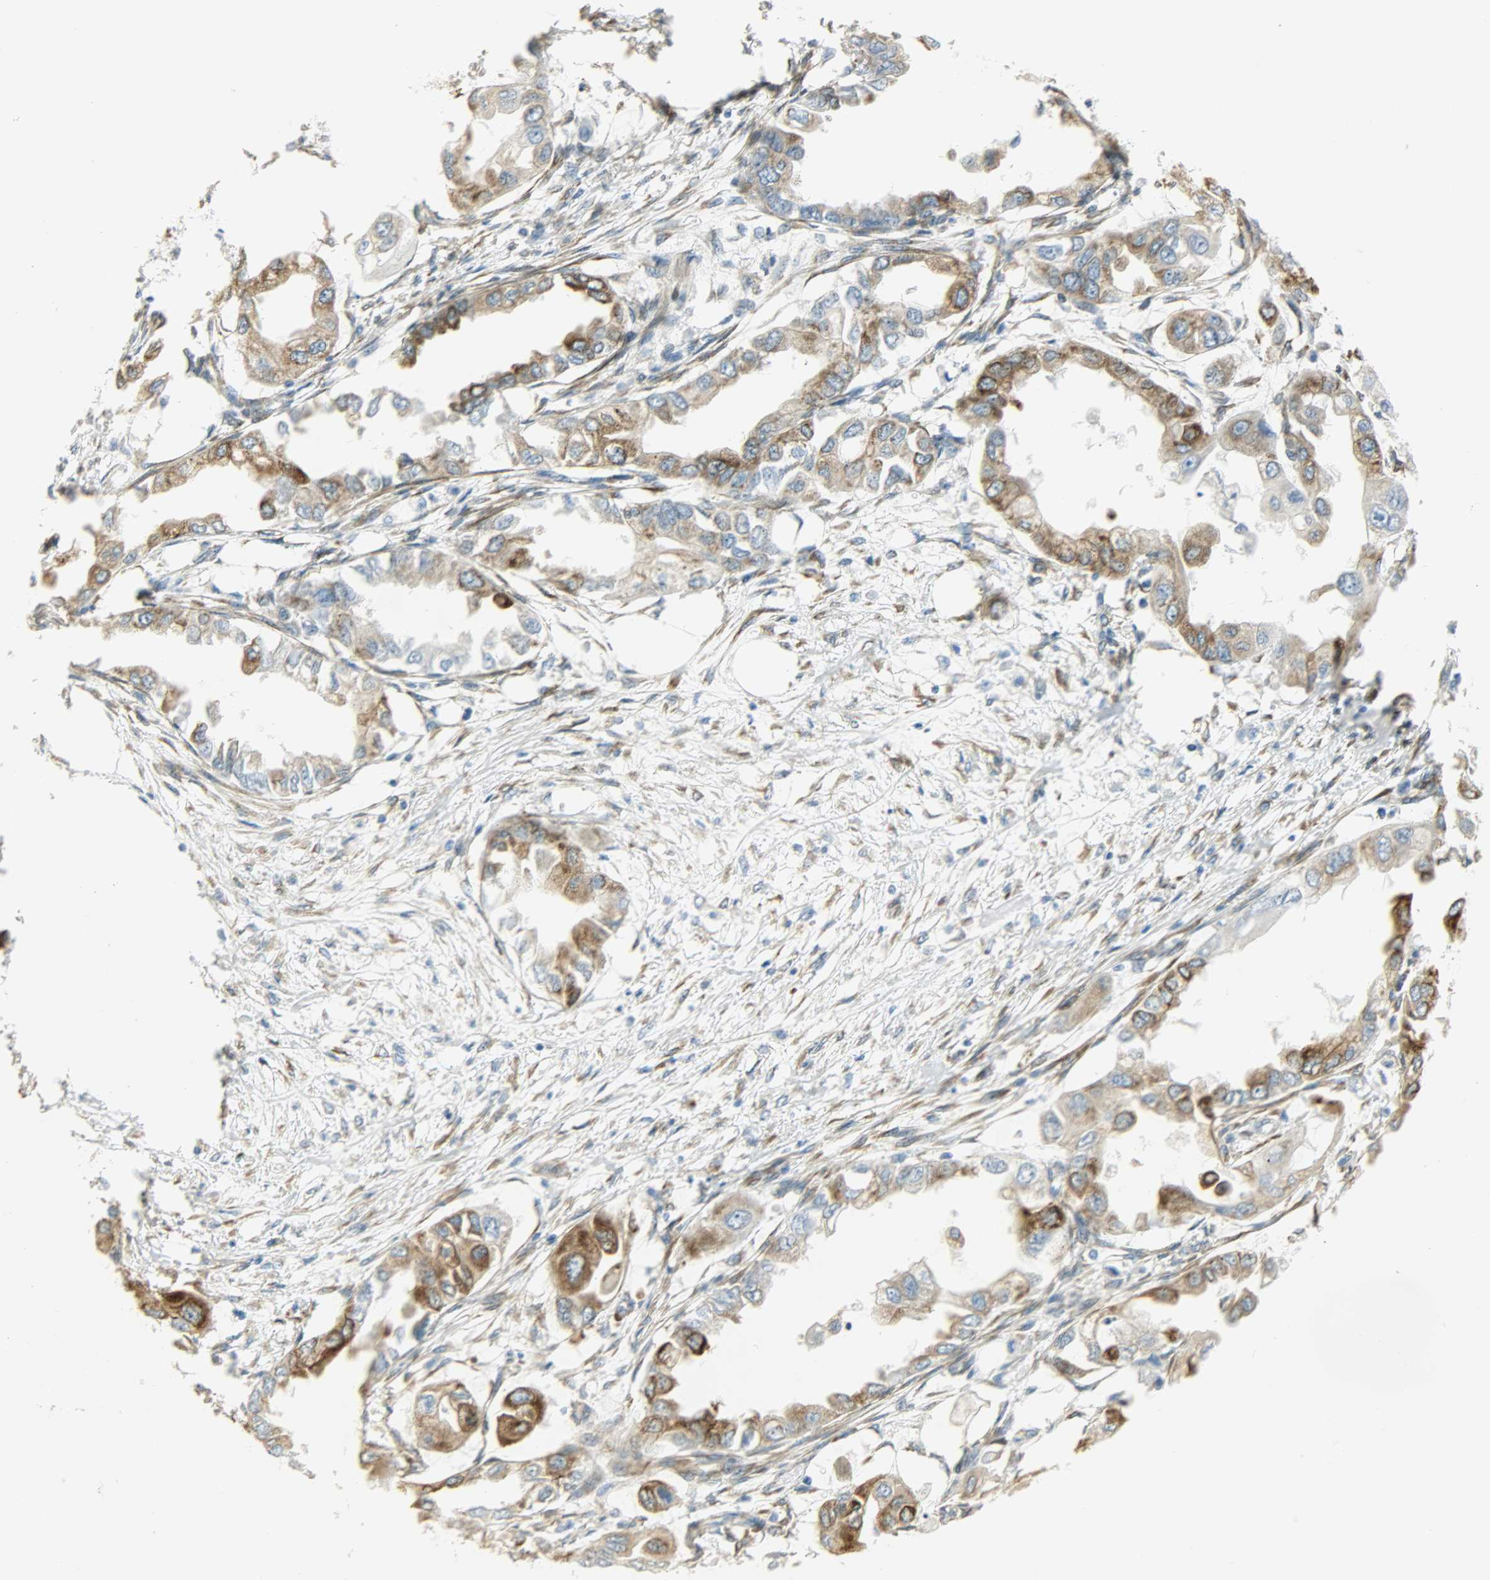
{"staining": {"intensity": "moderate", "quantity": ">75%", "location": "cytoplasmic/membranous"}, "tissue": "endometrial cancer", "cell_type": "Tumor cells", "image_type": "cancer", "snomed": [{"axis": "morphology", "description": "Adenocarcinoma, NOS"}, {"axis": "topography", "description": "Endometrium"}], "caption": "Adenocarcinoma (endometrial) stained for a protein (brown) reveals moderate cytoplasmic/membranous positive expression in approximately >75% of tumor cells.", "gene": "PKD2", "patient": {"sex": "female", "age": 67}}